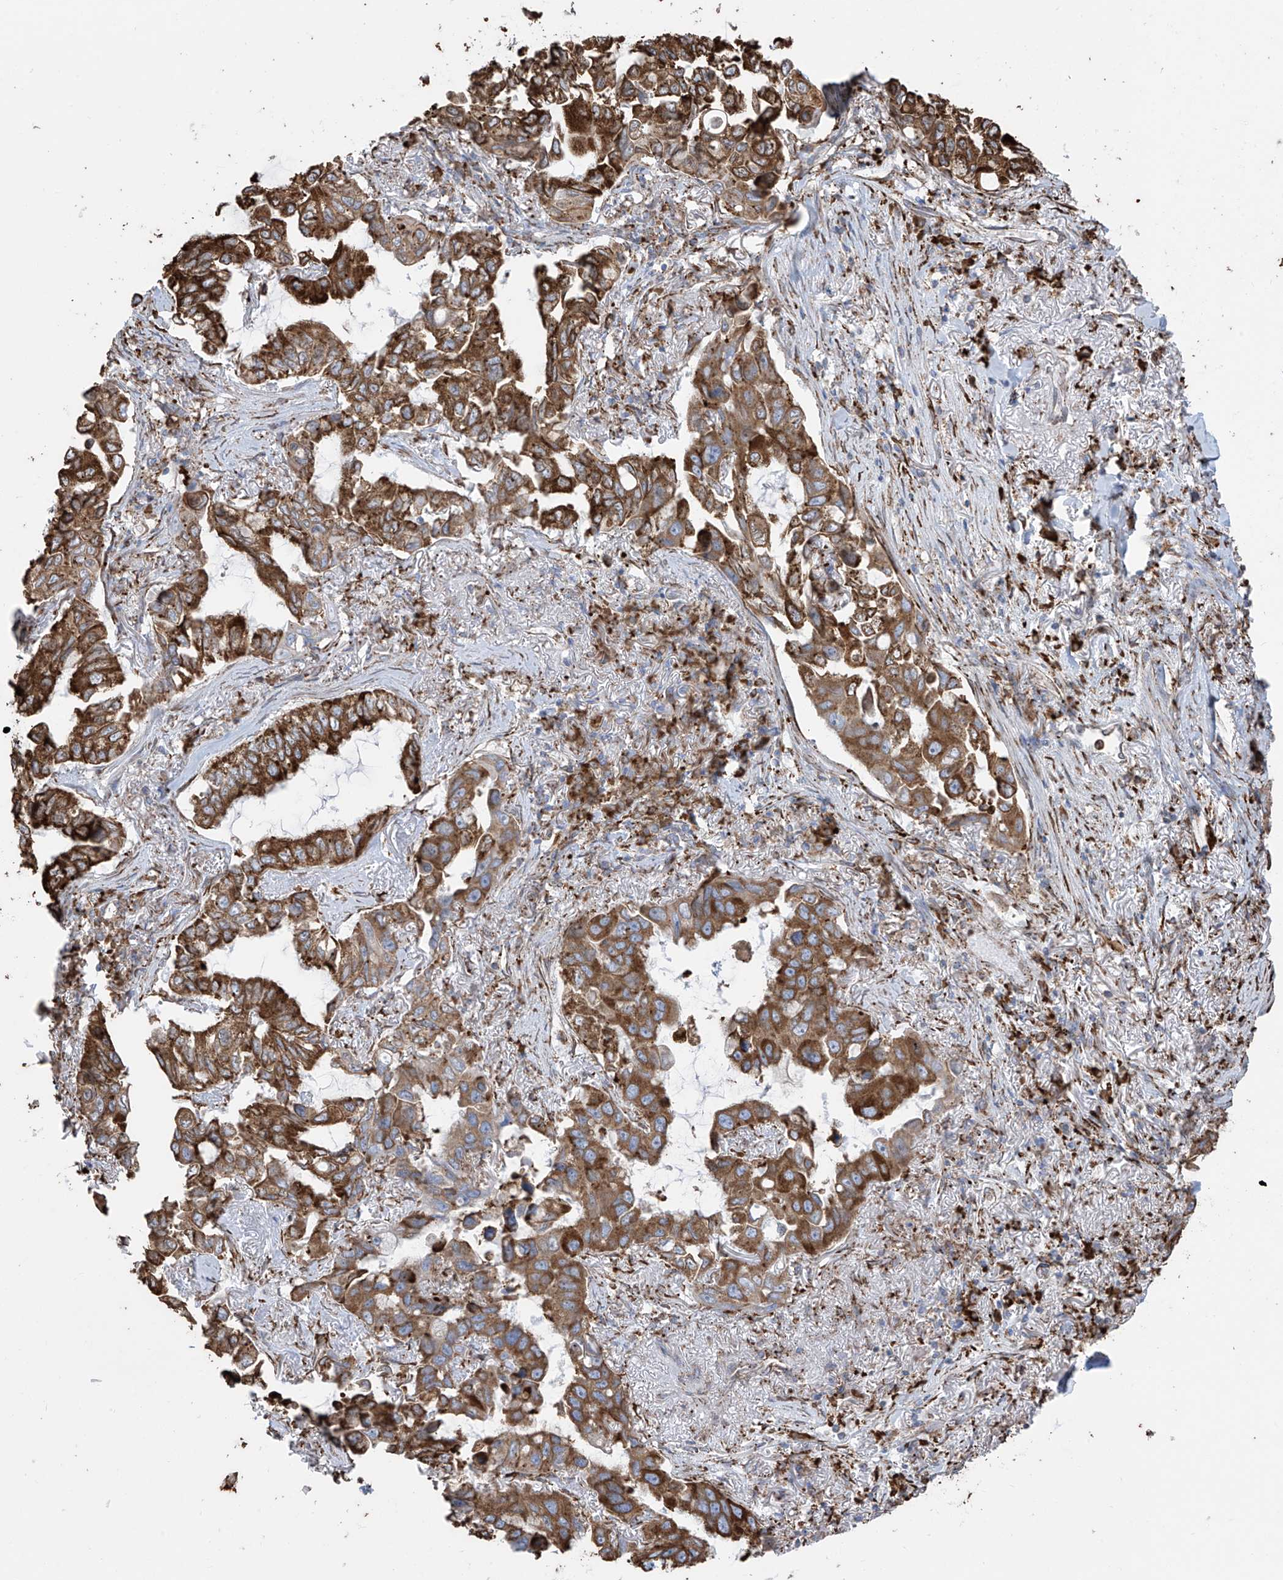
{"staining": {"intensity": "strong", "quantity": ">75%", "location": "cytoplasmic/membranous"}, "tissue": "lung cancer", "cell_type": "Tumor cells", "image_type": "cancer", "snomed": [{"axis": "morphology", "description": "Adenocarcinoma, NOS"}, {"axis": "topography", "description": "Lung"}], "caption": "A high-resolution histopathology image shows IHC staining of adenocarcinoma (lung), which demonstrates strong cytoplasmic/membranous positivity in about >75% of tumor cells. The staining was performed using DAB (3,3'-diaminobenzidine), with brown indicating positive protein expression. Nuclei are stained blue with hematoxylin.", "gene": "ZNF354C", "patient": {"sex": "male", "age": 64}}